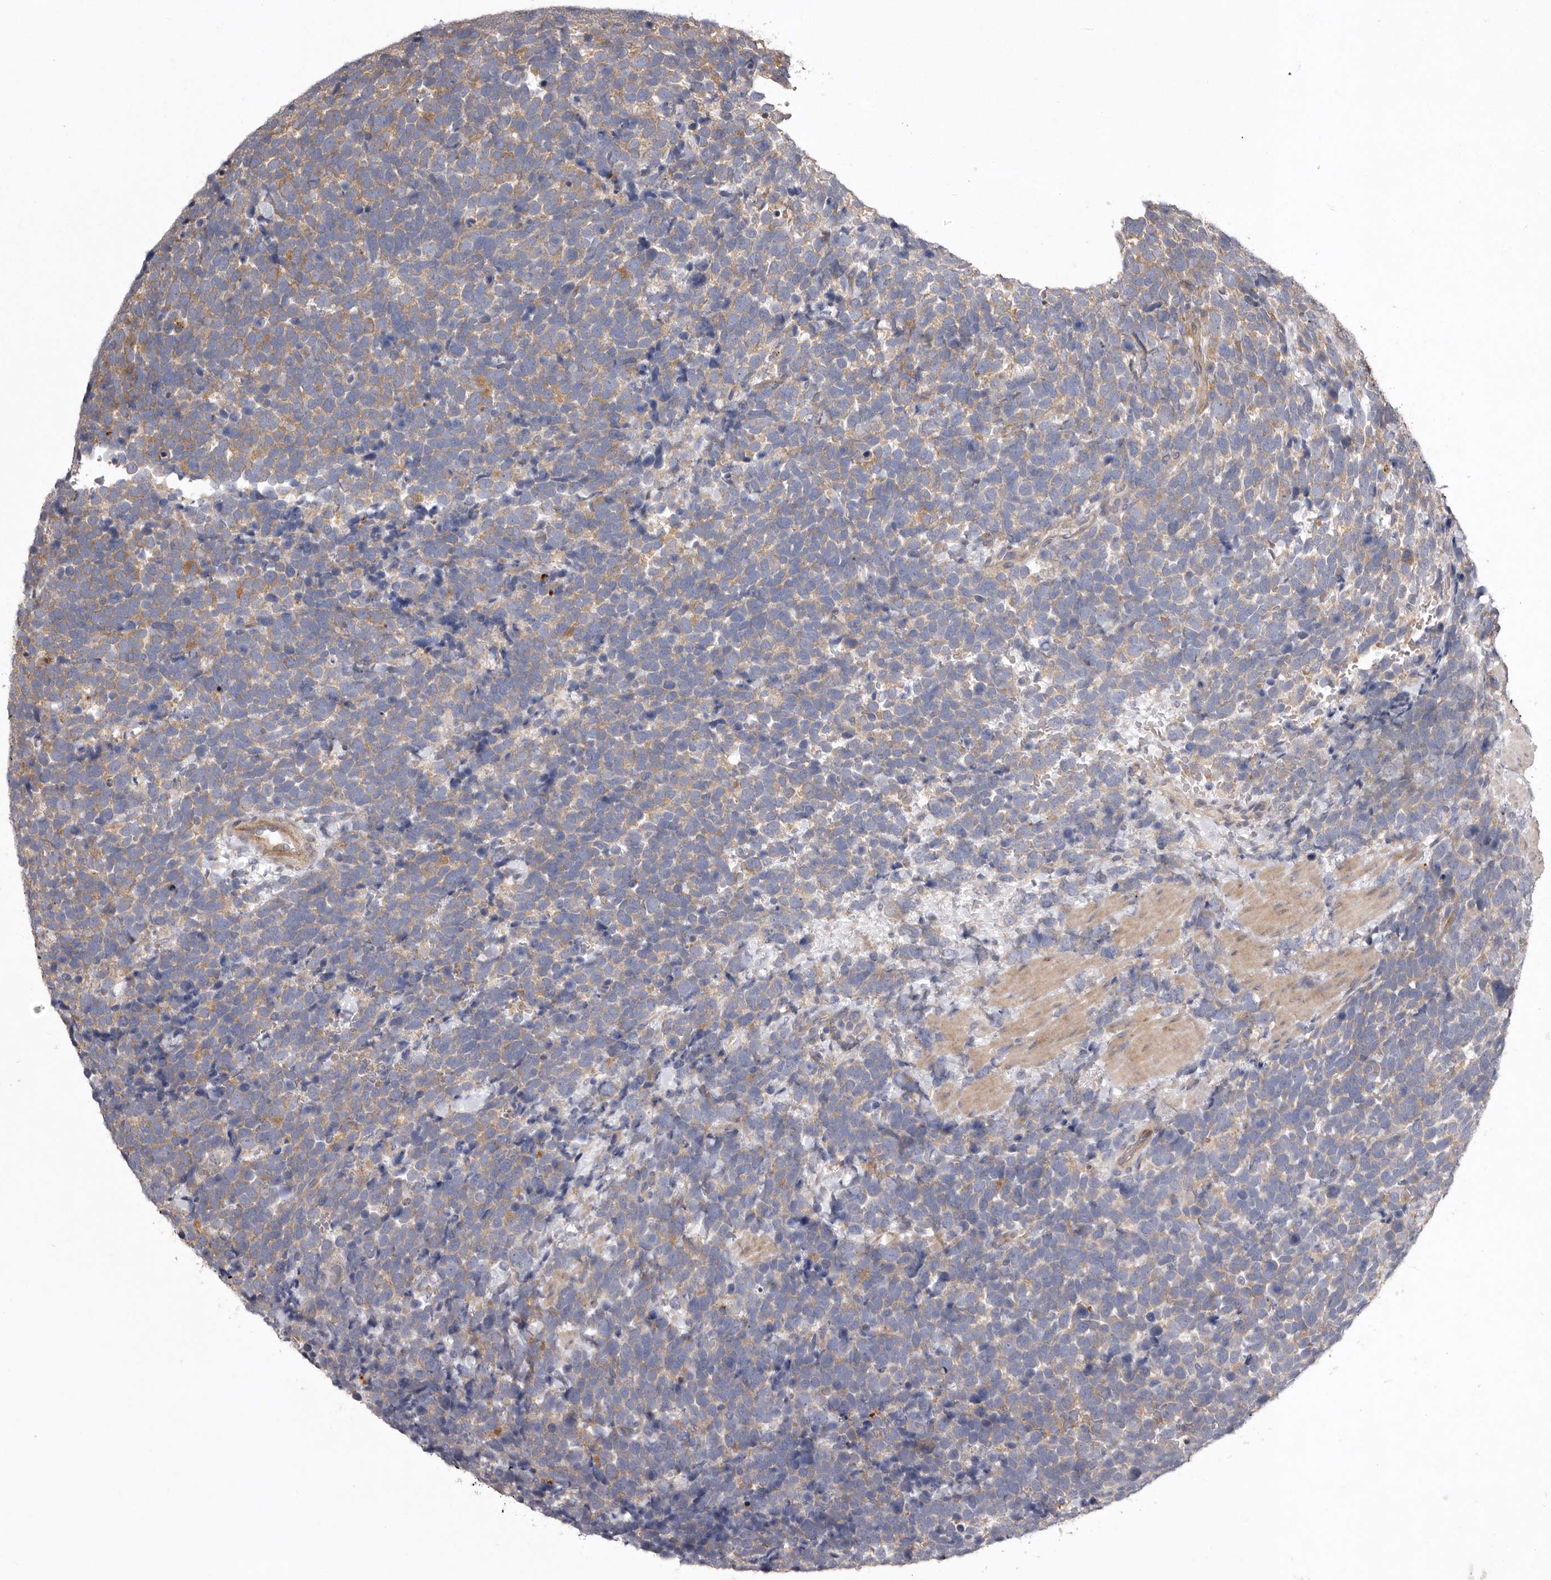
{"staining": {"intensity": "moderate", "quantity": ">75%", "location": "cytoplasmic/membranous"}, "tissue": "urothelial cancer", "cell_type": "Tumor cells", "image_type": "cancer", "snomed": [{"axis": "morphology", "description": "Urothelial carcinoma, High grade"}, {"axis": "topography", "description": "Urinary bladder"}], "caption": "This image reveals high-grade urothelial carcinoma stained with immunohistochemistry to label a protein in brown. The cytoplasmic/membranous of tumor cells show moderate positivity for the protein. Nuclei are counter-stained blue.", "gene": "WDR47", "patient": {"sex": "female", "age": 82}}